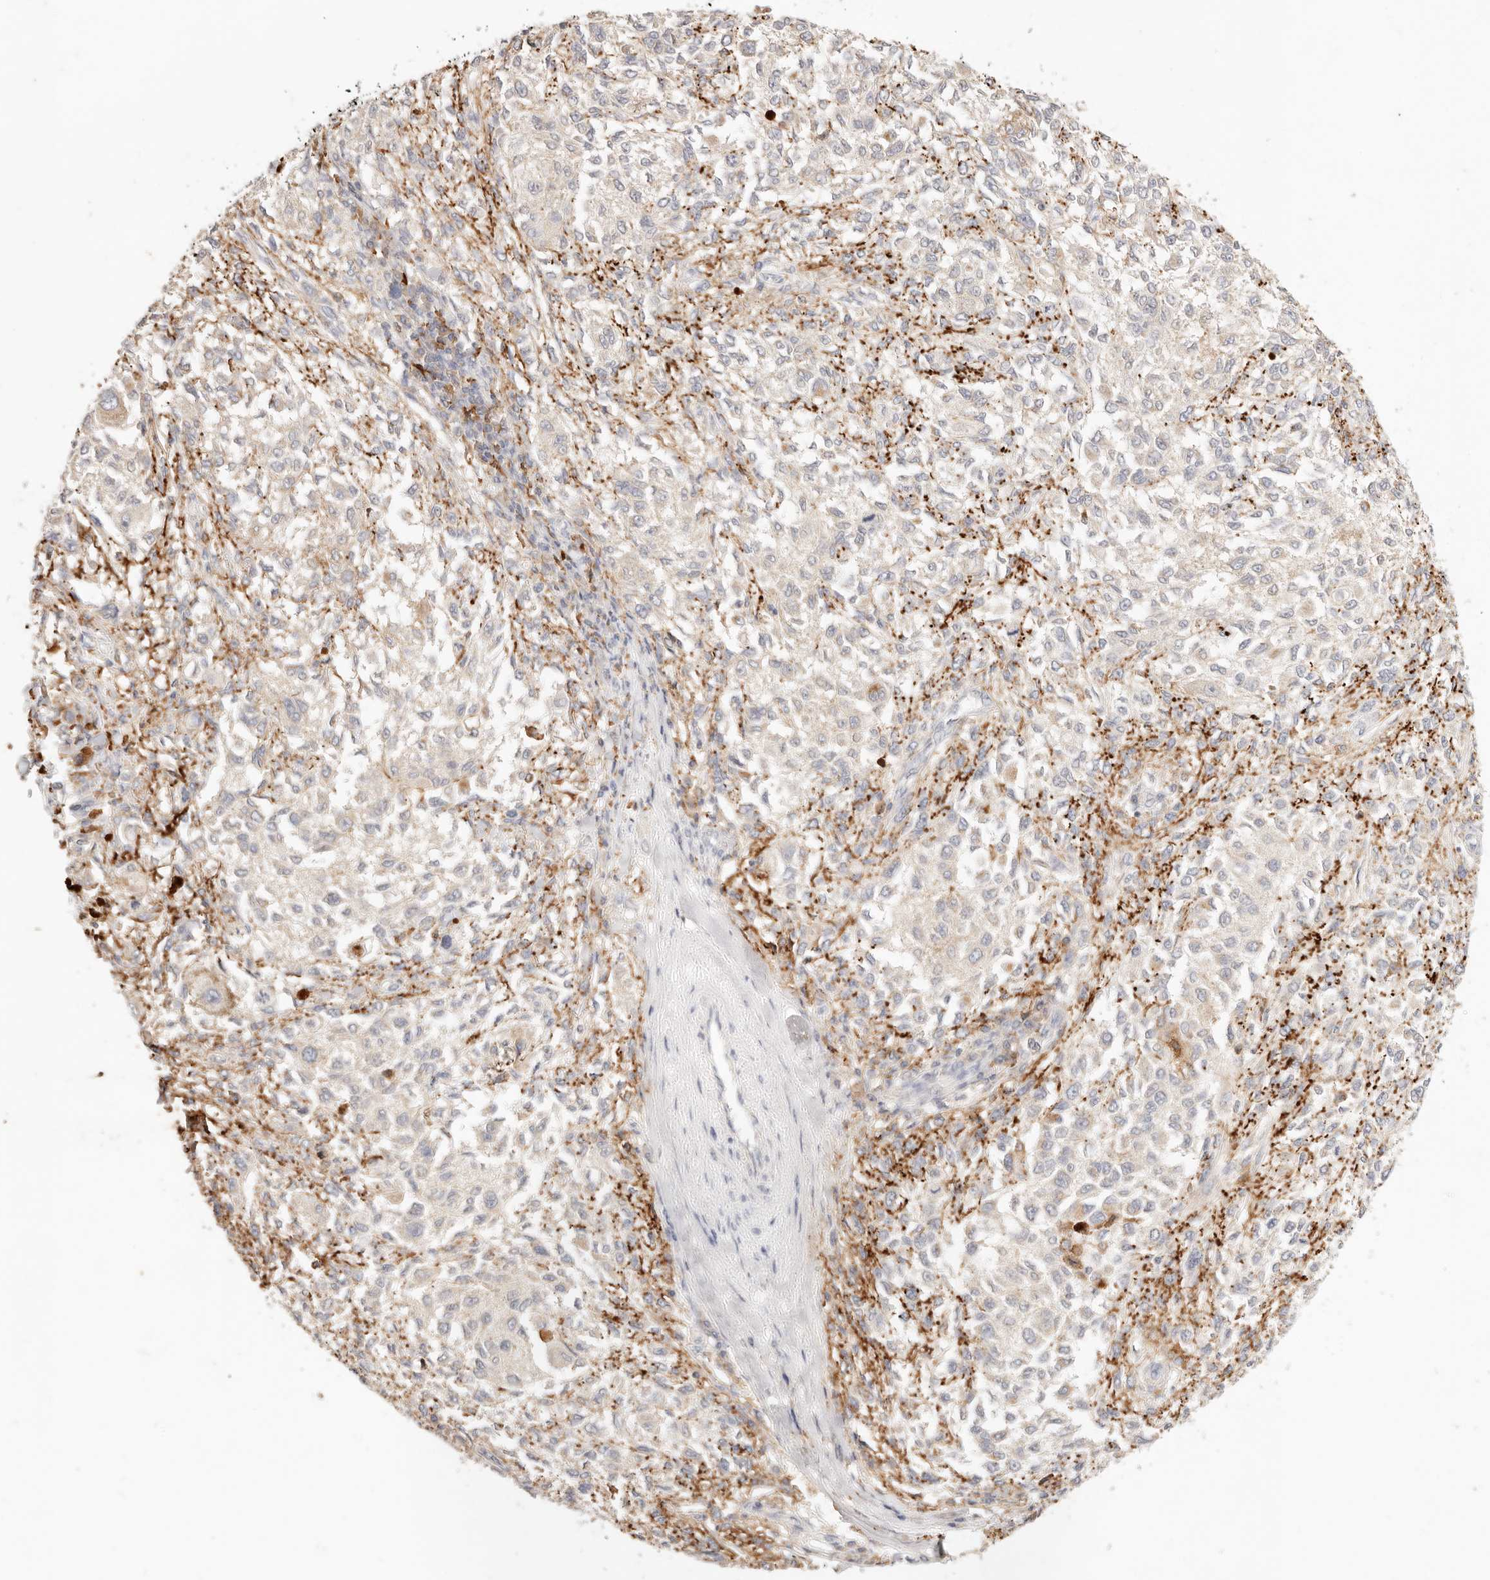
{"staining": {"intensity": "weak", "quantity": "25%-75%", "location": "cytoplasmic/membranous"}, "tissue": "melanoma", "cell_type": "Tumor cells", "image_type": "cancer", "snomed": [{"axis": "morphology", "description": "Necrosis, NOS"}, {"axis": "morphology", "description": "Malignant melanoma, NOS"}, {"axis": "topography", "description": "Skin"}], "caption": "High-magnification brightfield microscopy of malignant melanoma stained with DAB (3,3'-diaminobenzidine) (brown) and counterstained with hematoxylin (blue). tumor cells exhibit weak cytoplasmic/membranous positivity is identified in about25%-75% of cells.", "gene": "HK2", "patient": {"sex": "female", "age": 87}}